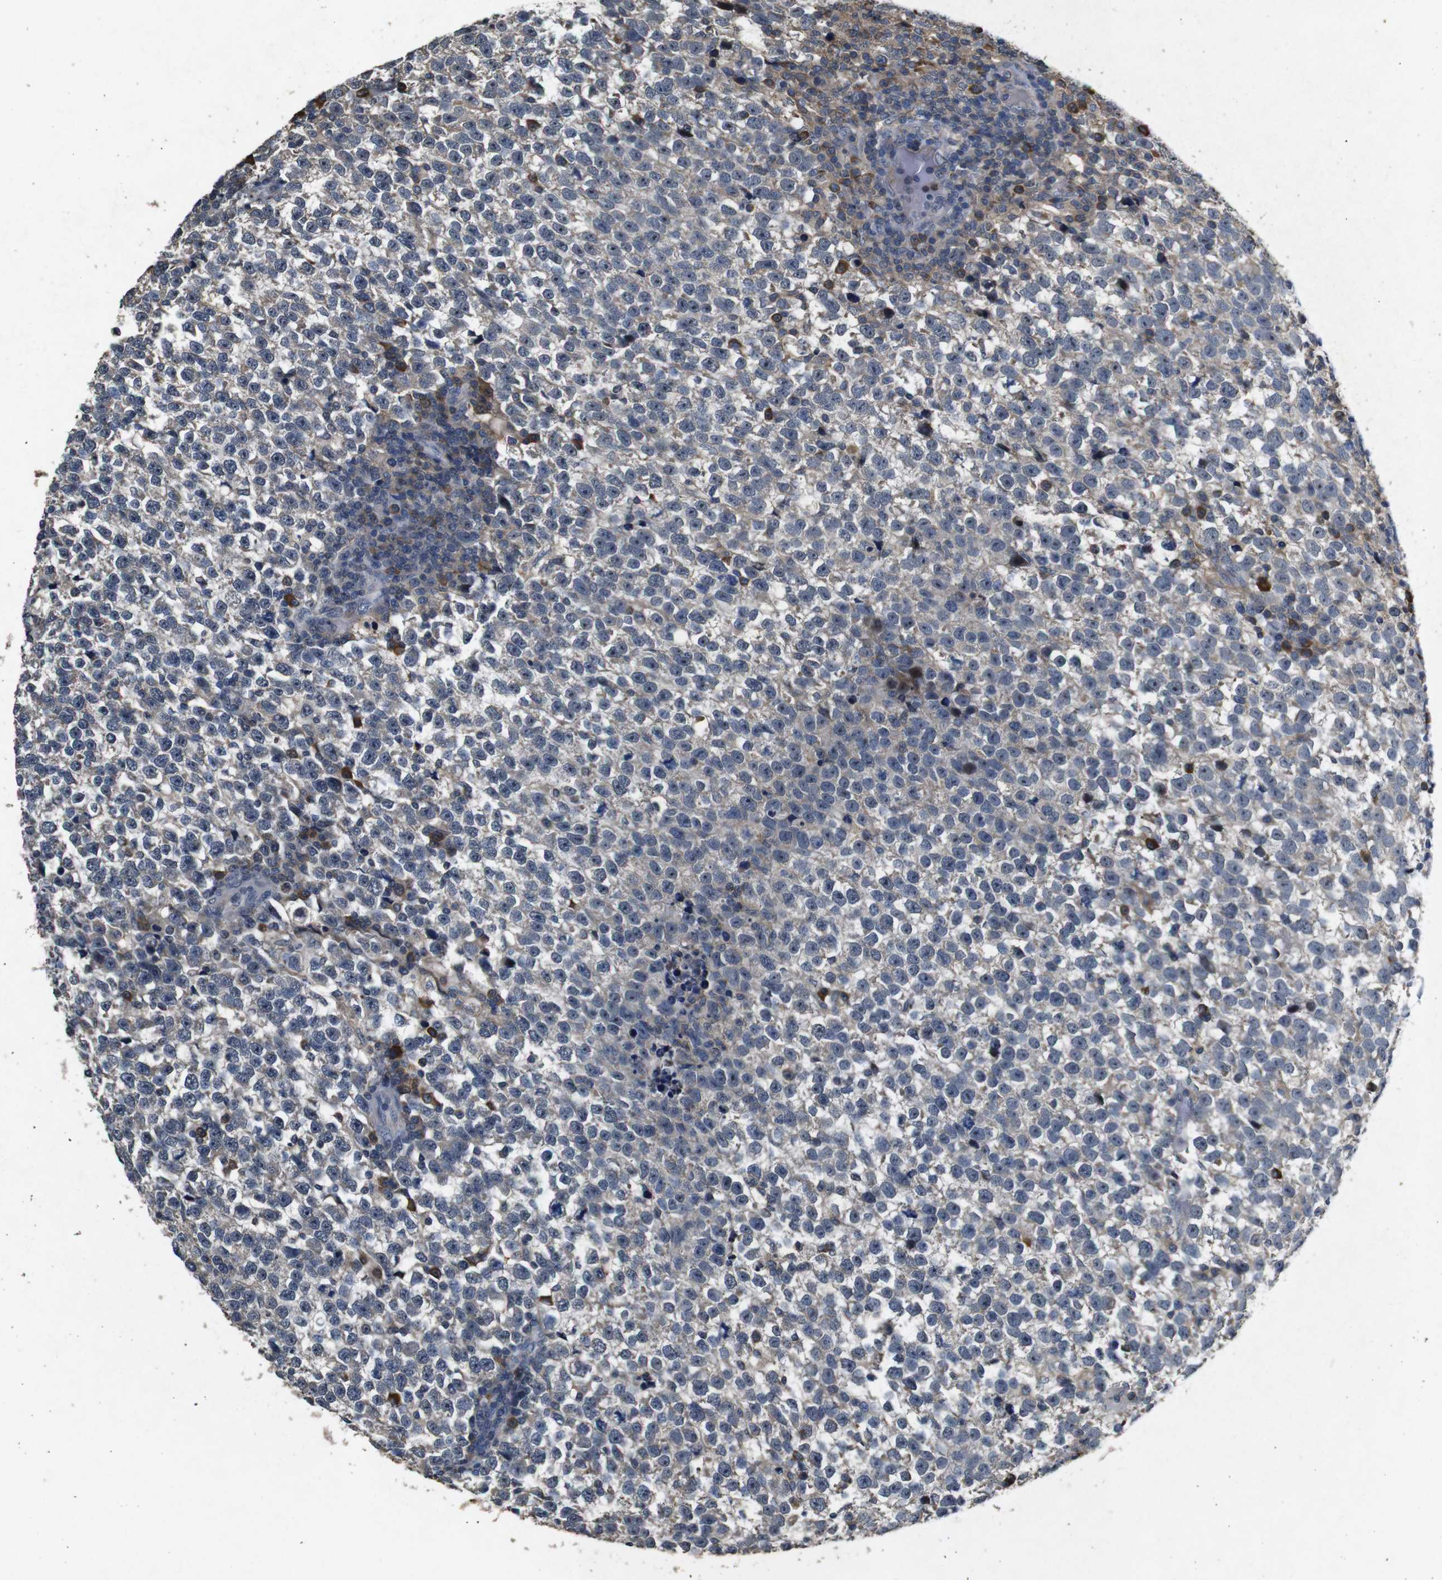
{"staining": {"intensity": "weak", "quantity": "25%-75%", "location": "cytoplasmic/membranous"}, "tissue": "testis cancer", "cell_type": "Tumor cells", "image_type": "cancer", "snomed": [{"axis": "morphology", "description": "Normal tissue, NOS"}, {"axis": "morphology", "description": "Seminoma, NOS"}, {"axis": "topography", "description": "Testis"}], "caption": "Protein analysis of testis seminoma tissue displays weak cytoplasmic/membranous staining in about 25%-75% of tumor cells.", "gene": "MAGI2", "patient": {"sex": "male", "age": 43}}